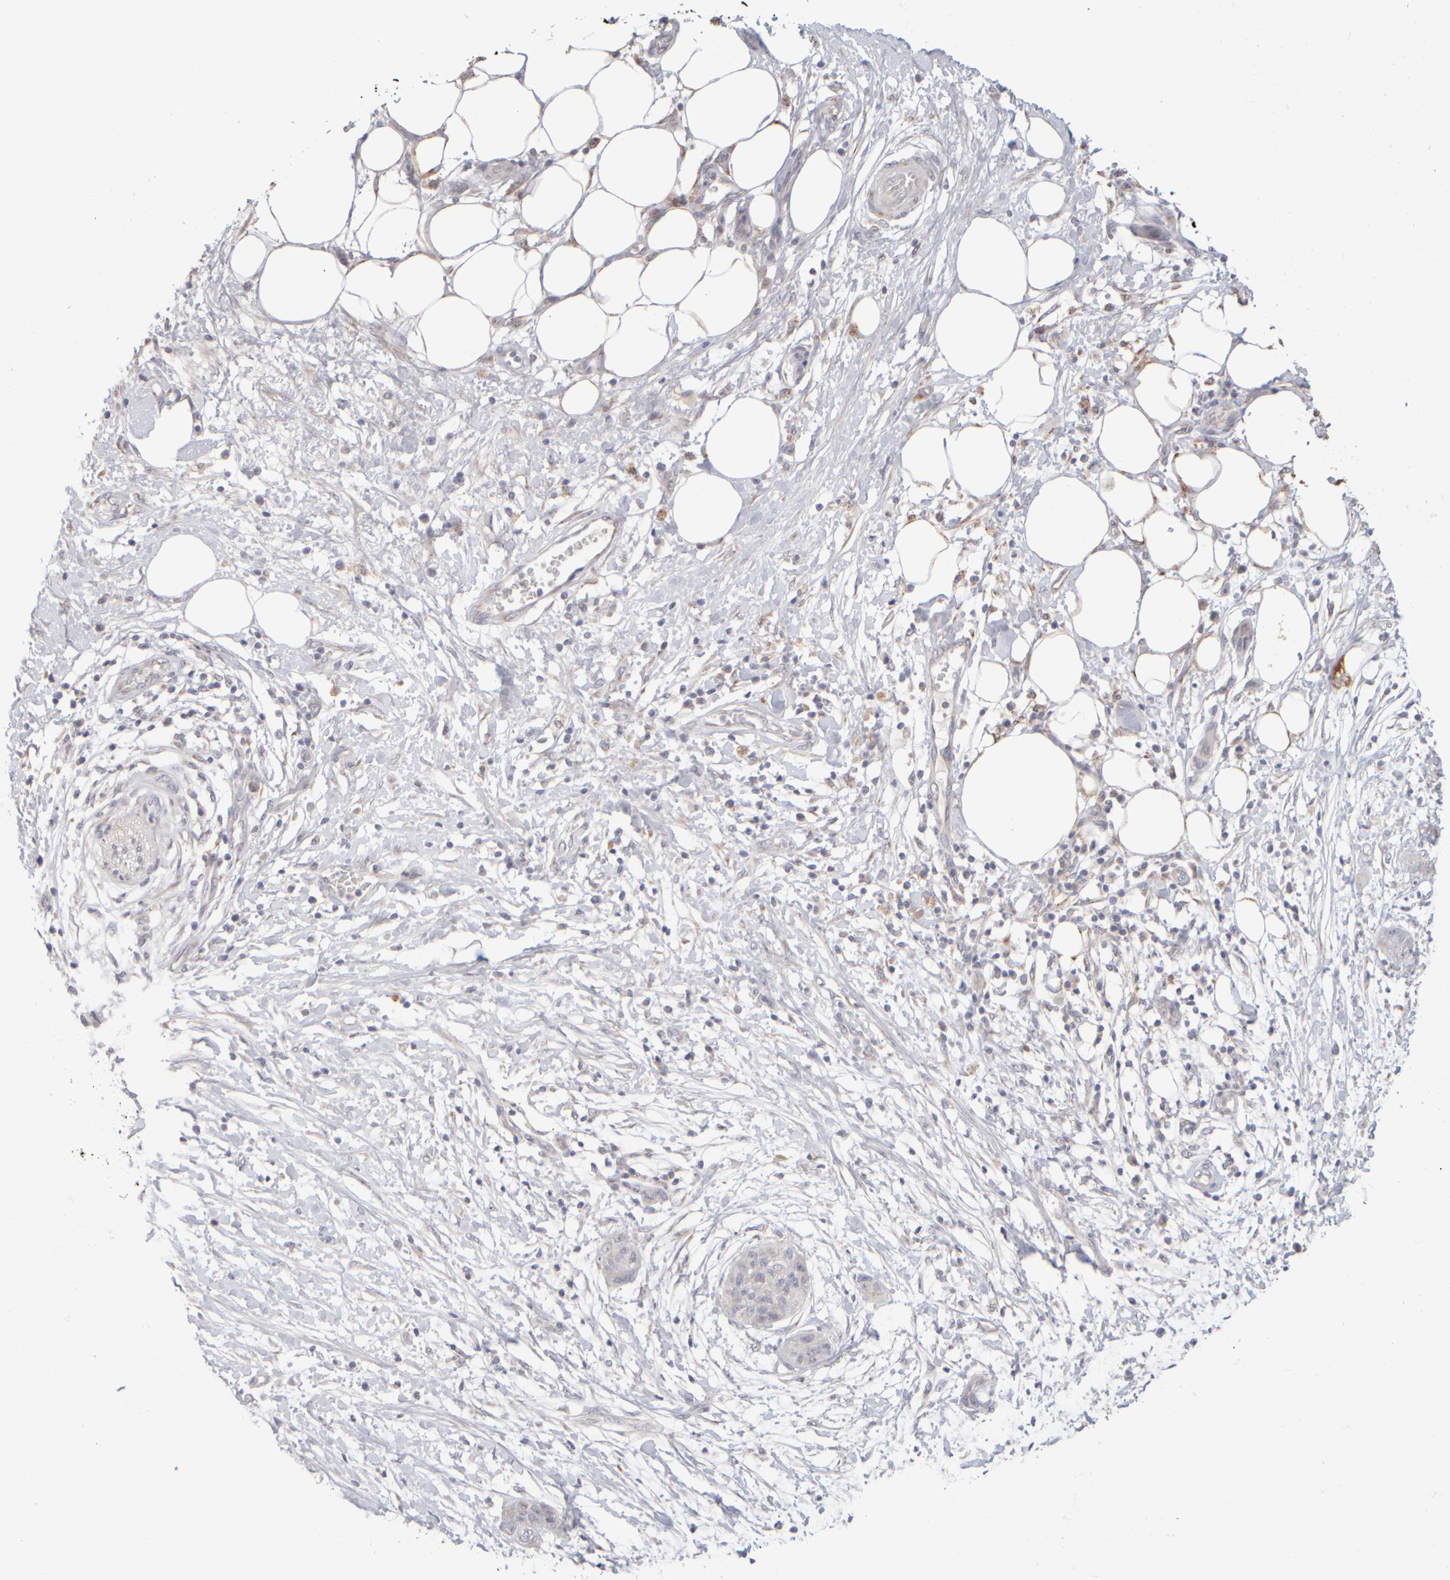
{"staining": {"intensity": "negative", "quantity": "none", "location": "none"}, "tissue": "pancreatic cancer", "cell_type": "Tumor cells", "image_type": "cancer", "snomed": [{"axis": "morphology", "description": "Adenocarcinoma, NOS"}, {"axis": "topography", "description": "Pancreas"}], "caption": "Tumor cells show no significant staining in pancreatic cancer (adenocarcinoma).", "gene": "ZNF112", "patient": {"sex": "female", "age": 78}}